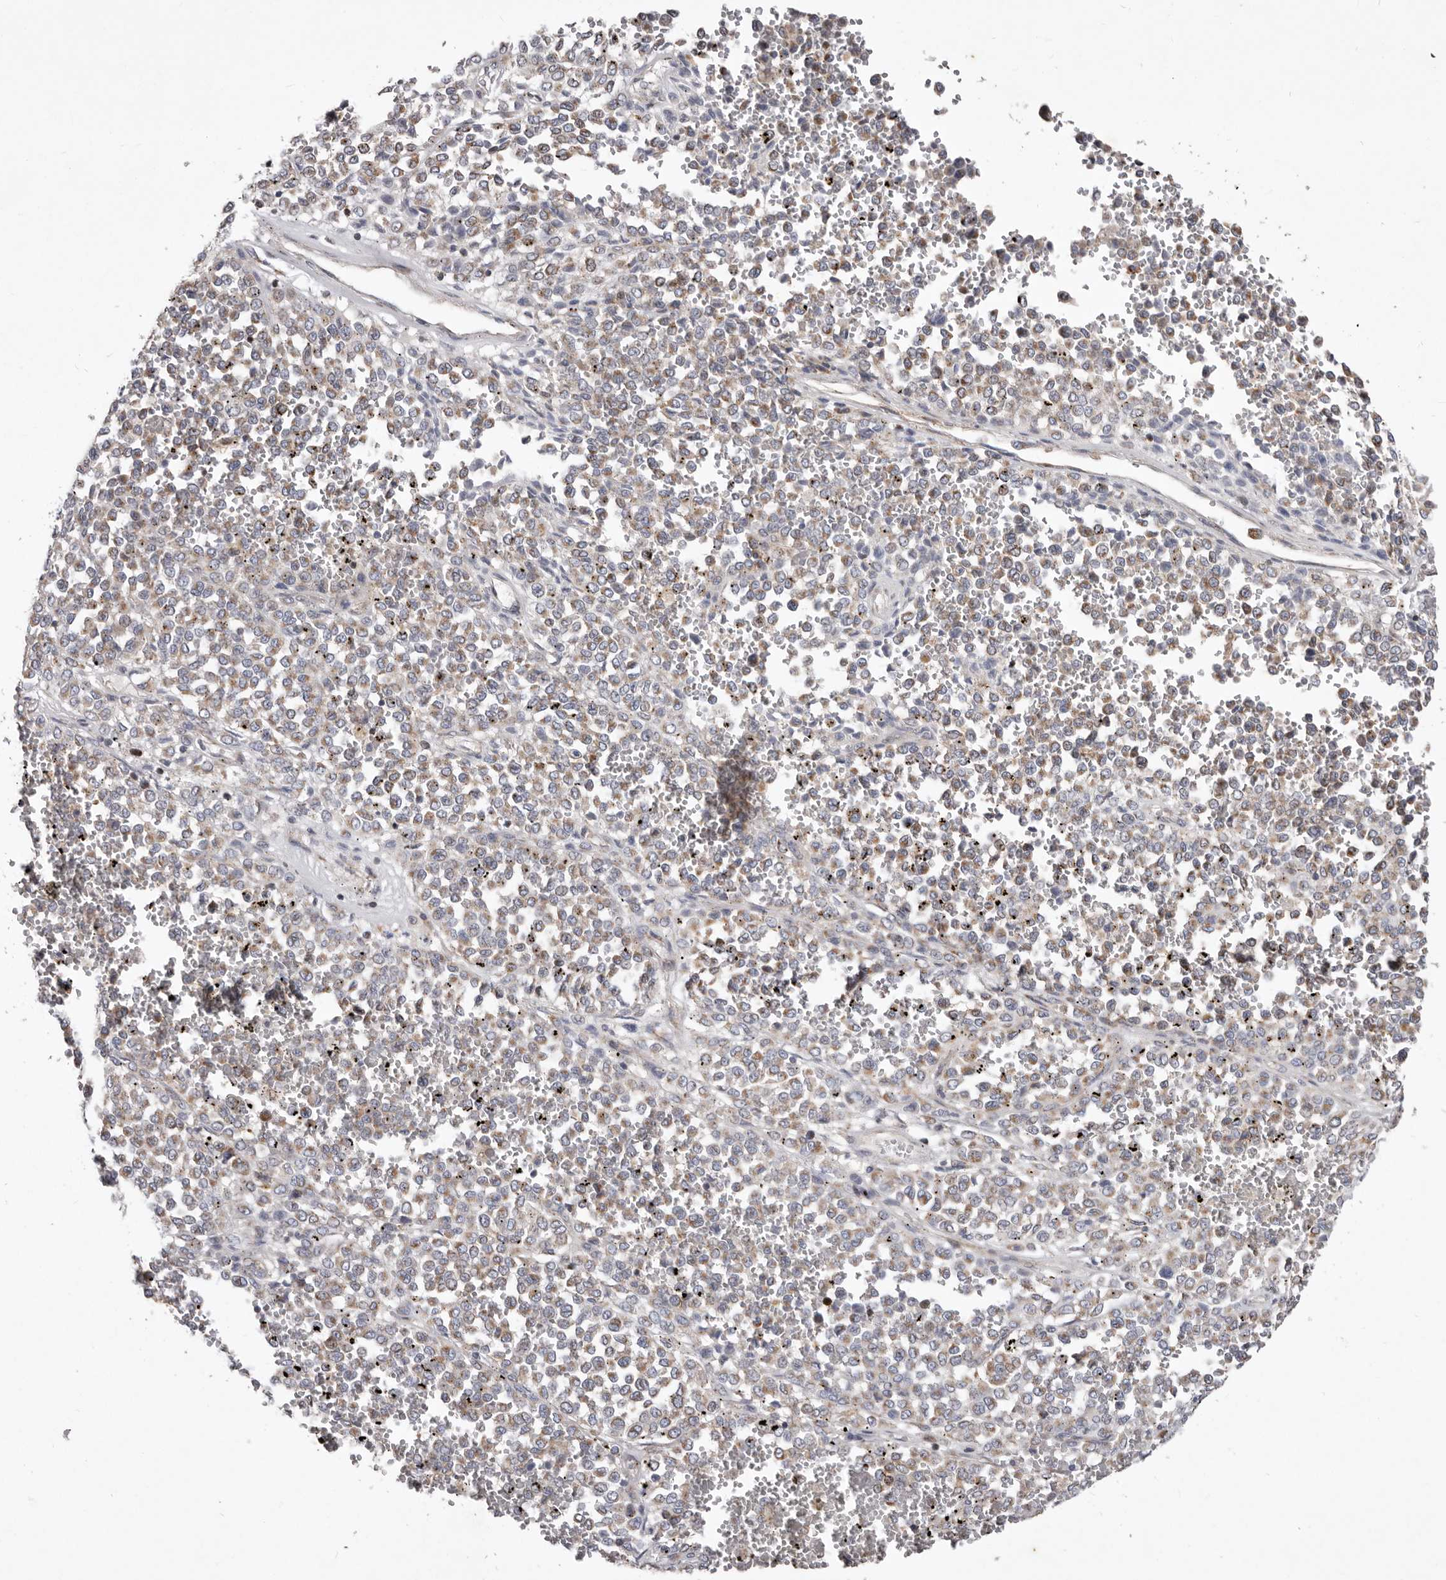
{"staining": {"intensity": "moderate", "quantity": ">75%", "location": "cytoplasmic/membranous"}, "tissue": "melanoma", "cell_type": "Tumor cells", "image_type": "cancer", "snomed": [{"axis": "morphology", "description": "Malignant melanoma, Metastatic site"}, {"axis": "topography", "description": "Pancreas"}], "caption": "Melanoma tissue reveals moderate cytoplasmic/membranous expression in approximately >75% of tumor cells, visualized by immunohistochemistry.", "gene": "TIMM17B", "patient": {"sex": "female", "age": 30}}